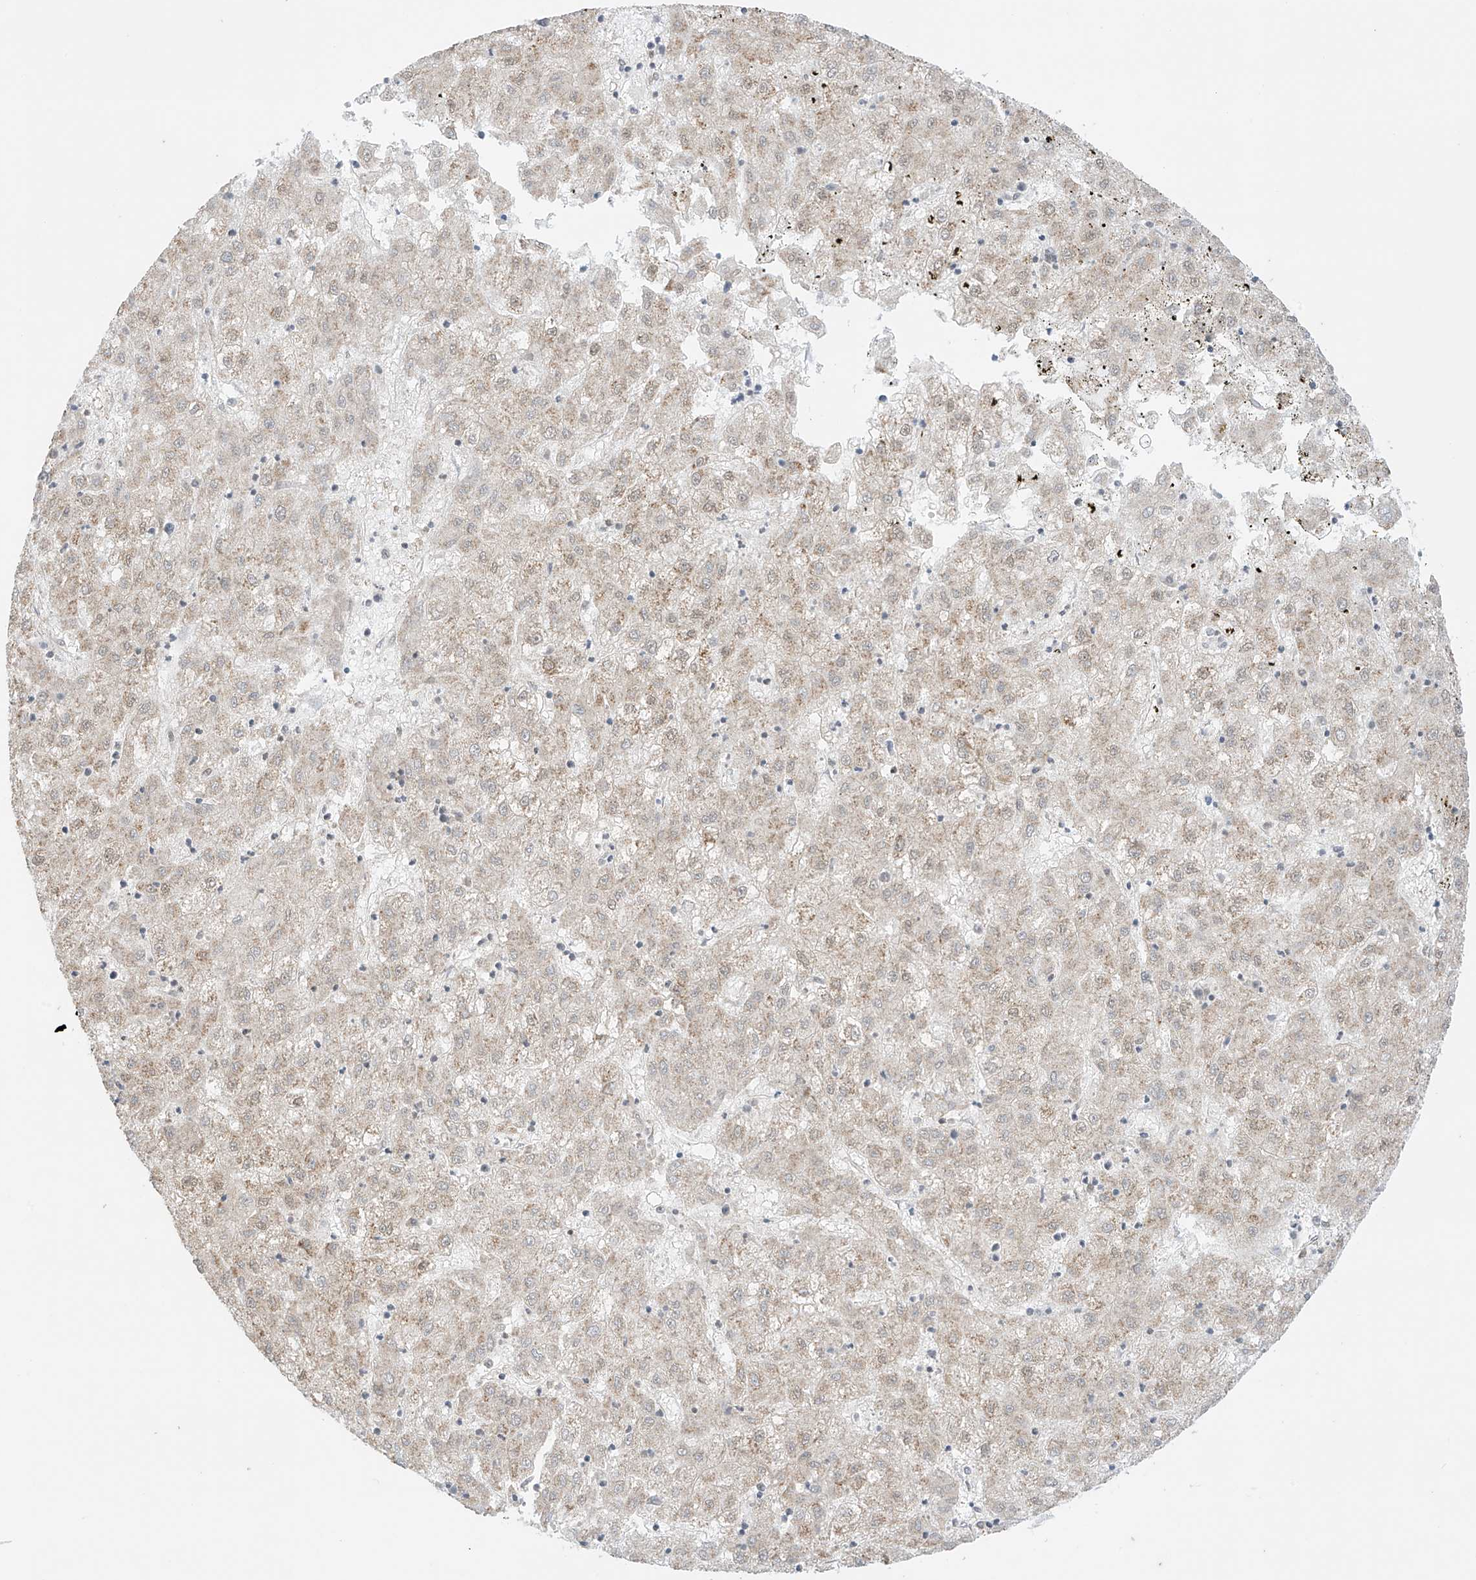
{"staining": {"intensity": "weak", "quantity": "25%-75%", "location": "cytoplasmic/membranous"}, "tissue": "liver cancer", "cell_type": "Tumor cells", "image_type": "cancer", "snomed": [{"axis": "morphology", "description": "Carcinoma, Hepatocellular, NOS"}, {"axis": "topography", "description": "Liver"}], "caption": "Immunohistochemistry (IHC) photomicrograph of neoplastic tissue: liver cancer (hepatocellular carcinoma) stained using immunohistochemistry (IHC) demonstrates low levels of weak protein expression localized specifically in the cytoplasmic/membranous of tumor cells, appearing as a cytoplasmic/membranous brown color.", "gene": "TTLL5", "patient": {"sex": "male", "age": 72}}